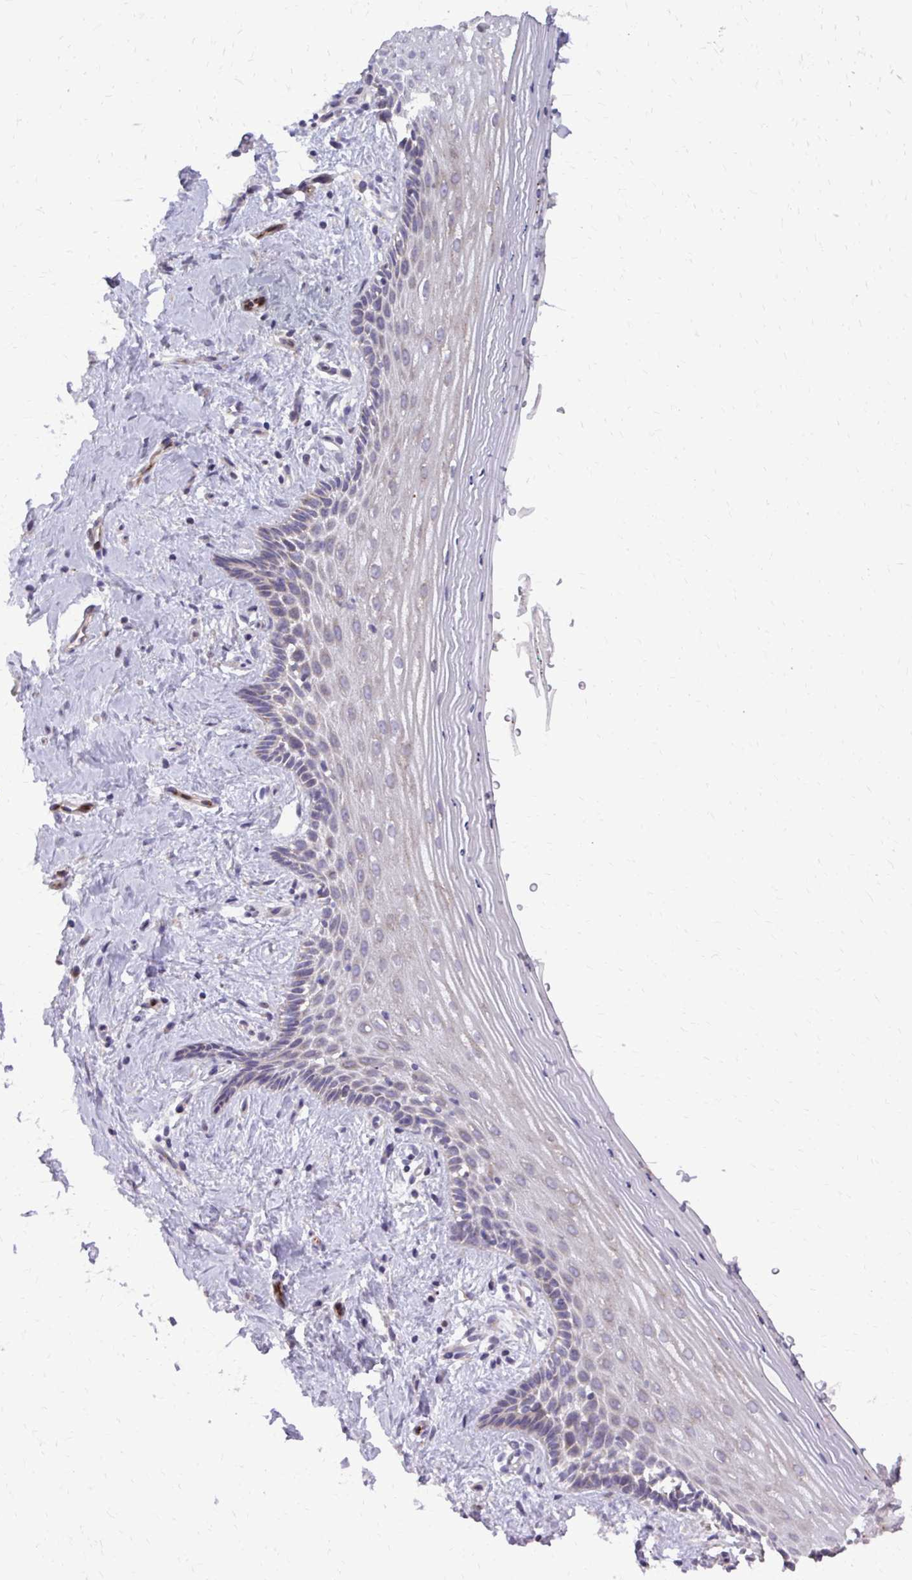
{"staining": {"intensity": "weak", "quantity": "<25%", "location": "cytoplasmic/membranous"}, "tissue": "vagina", "cell_type": "Squamous epithelial cells", "image_type": "normal", "snomed": [{"axis": "morphology", "description": "Normal tissue, NOS"}, {"axis": "topography", "description": "Vagina"}], "caption": "The image demonstrates no staining of squamous epithelial cells in benign vagina.", "gene": "ABCC3", "patient": {"sex": "female", "age": 42}}